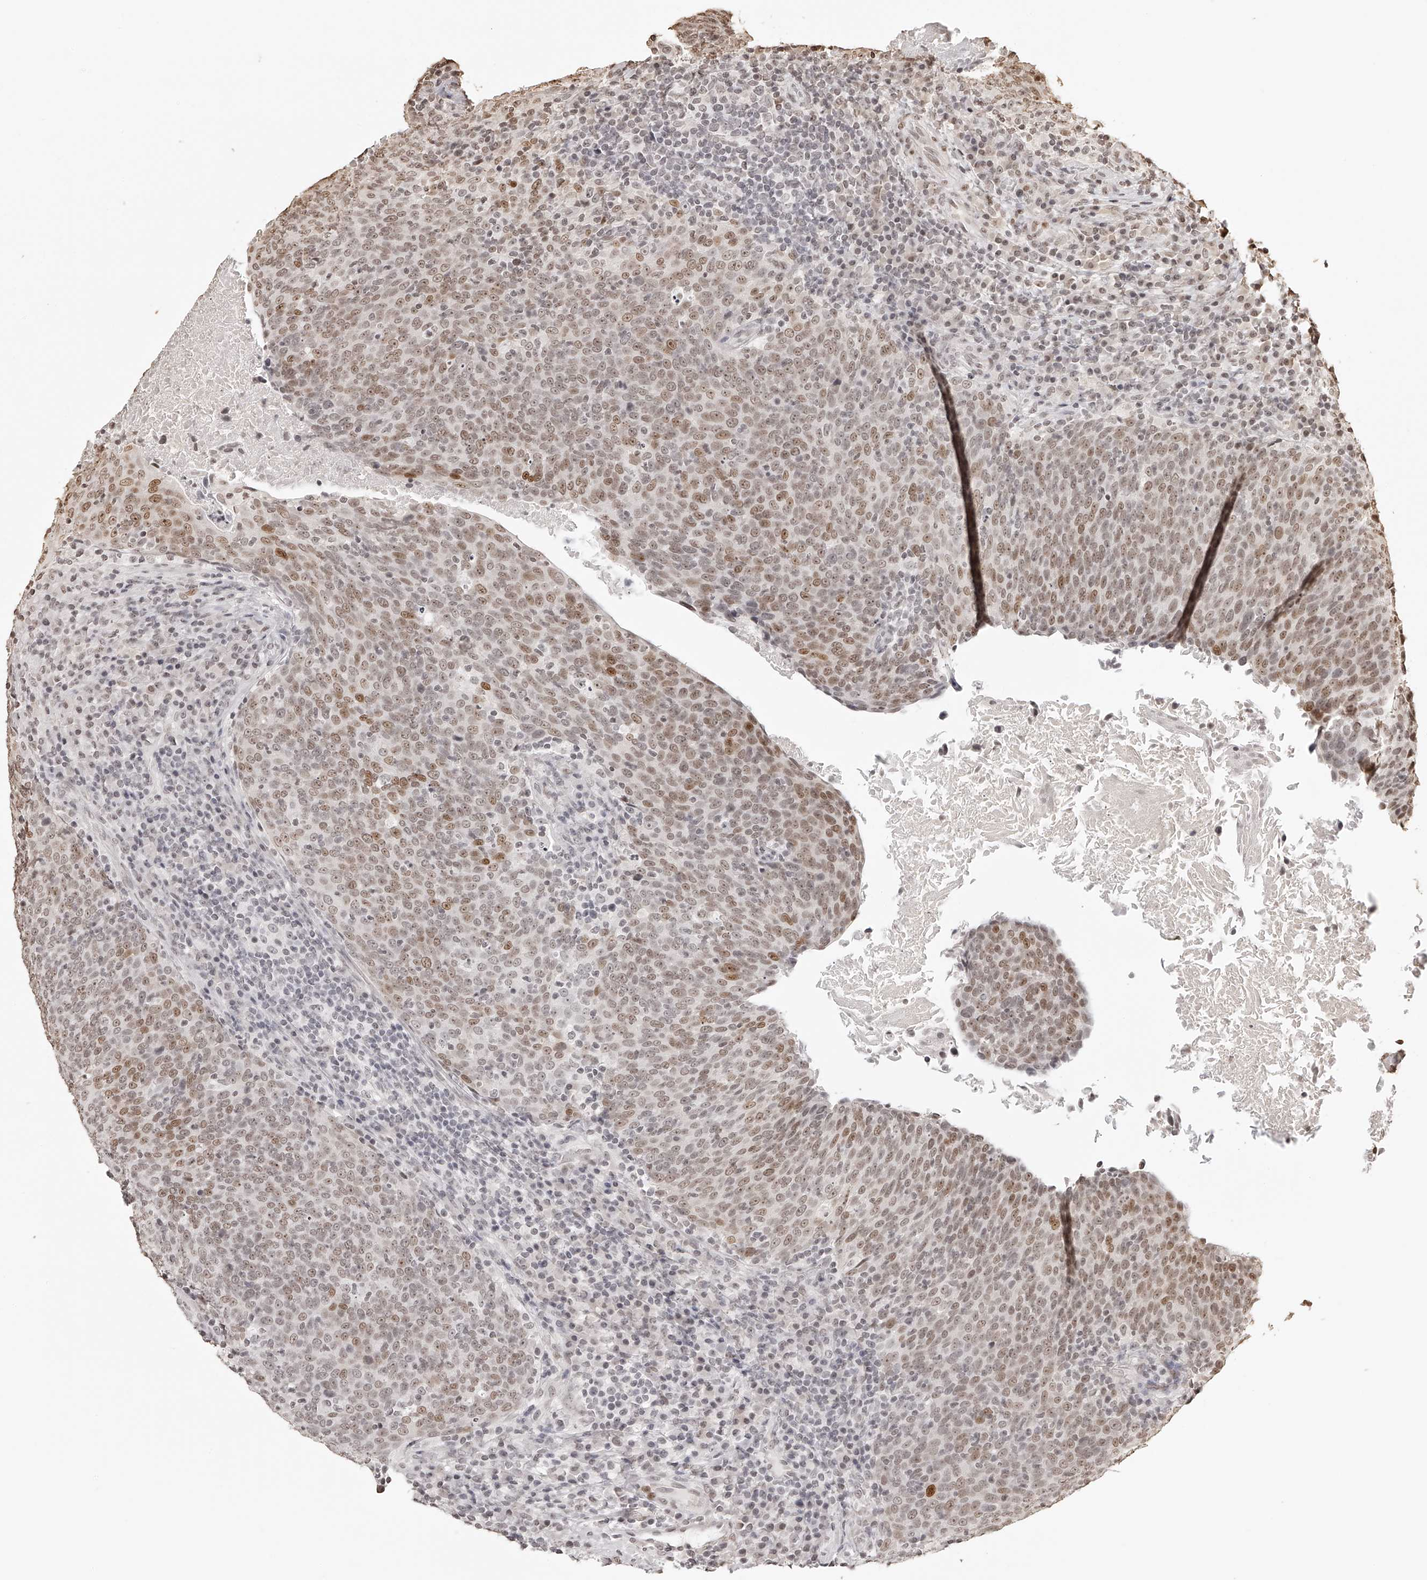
{"staining": {"intensity": "moderate", "quantity": ">75%", "location": "nuclear"}, "tissue": "head and neck cancer", "cell_type": "Tumor cells", "image_type": "cancer", "snomed": [{"axis": "morphology", "description": "Squamous cell carcinoma, NOS"}, {"axis": "morphology", "description": "Squamous cell carcinoma, metastatic, NOS"}, {"axis": "topography", "description": "Lymph node"}, {"axis": "topography", "description": "Head-Neck"}], "caption": "IHC photomicrograph of human head and neck cancer stained for a protein (brown), which reveals medium levels of moderate nuclear expression in about >75% of tumor cells.", "gene": "ZNF503", "patient": {"sex": "male", "age": 62}}